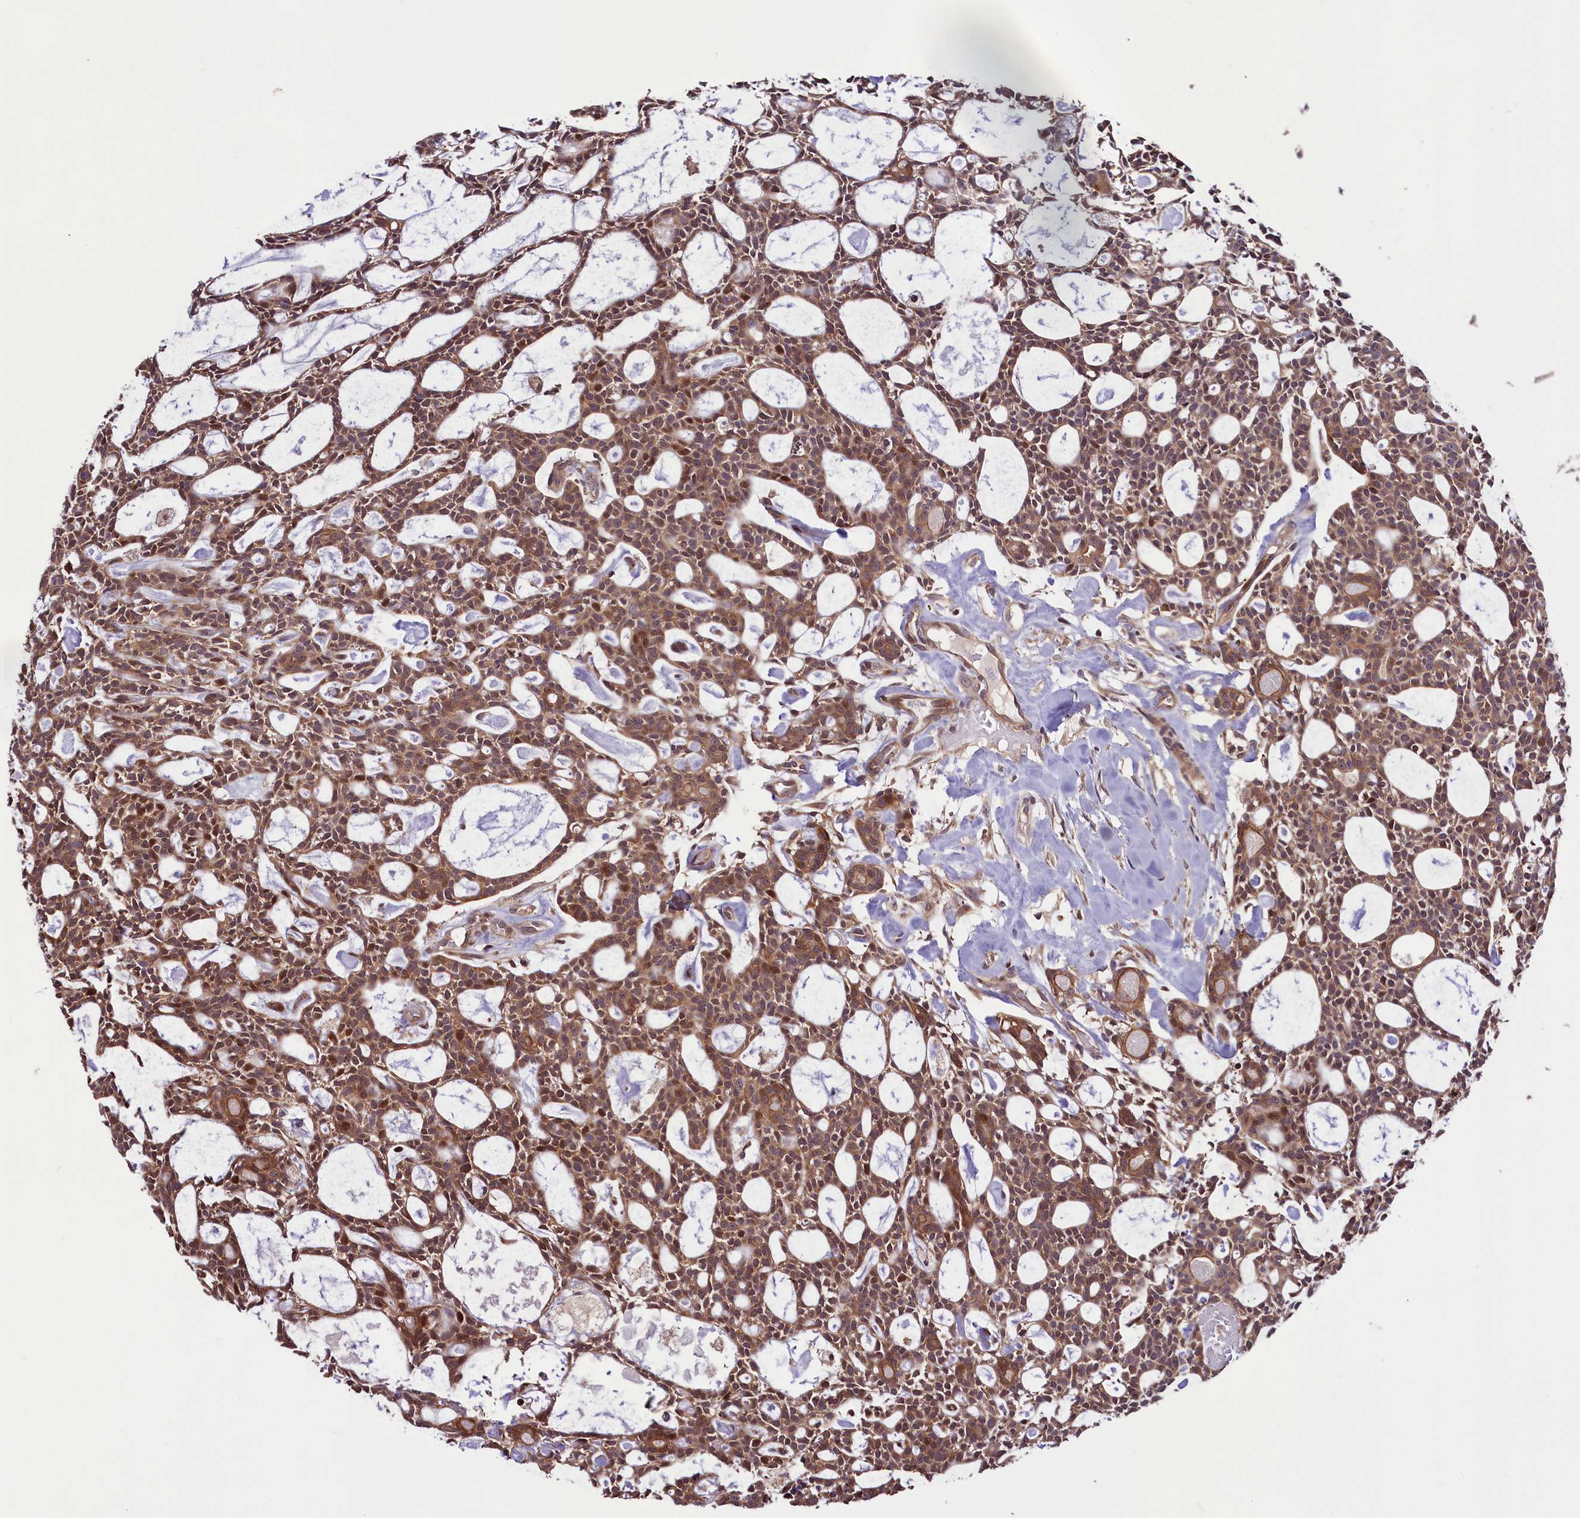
{"staining": {"intensity": "moderate", "quantity": ">75%", "location": "cytoplasmic/membranous,nuclear"}, "tissue": "head and neck cancer", "cell_type": "Tumor cells", "image_type": "cancer", "snomed": [{"axis": "morphology", "description": "Adenocarcinoma, NOS"}, {"axis": "topography", "description": "Salivary gland"}, {"axis": "topography", "description": "Head-Neck"}], "caption": "This histopathology image displays IHC staining of head and neck adenocarcinoma, with medium moderate cytoplasmic/membranous and nuclear expression in about >75% of tumor cells.", "gene": "RIC8A", "patient": {"sex": "male", "age": 55}}